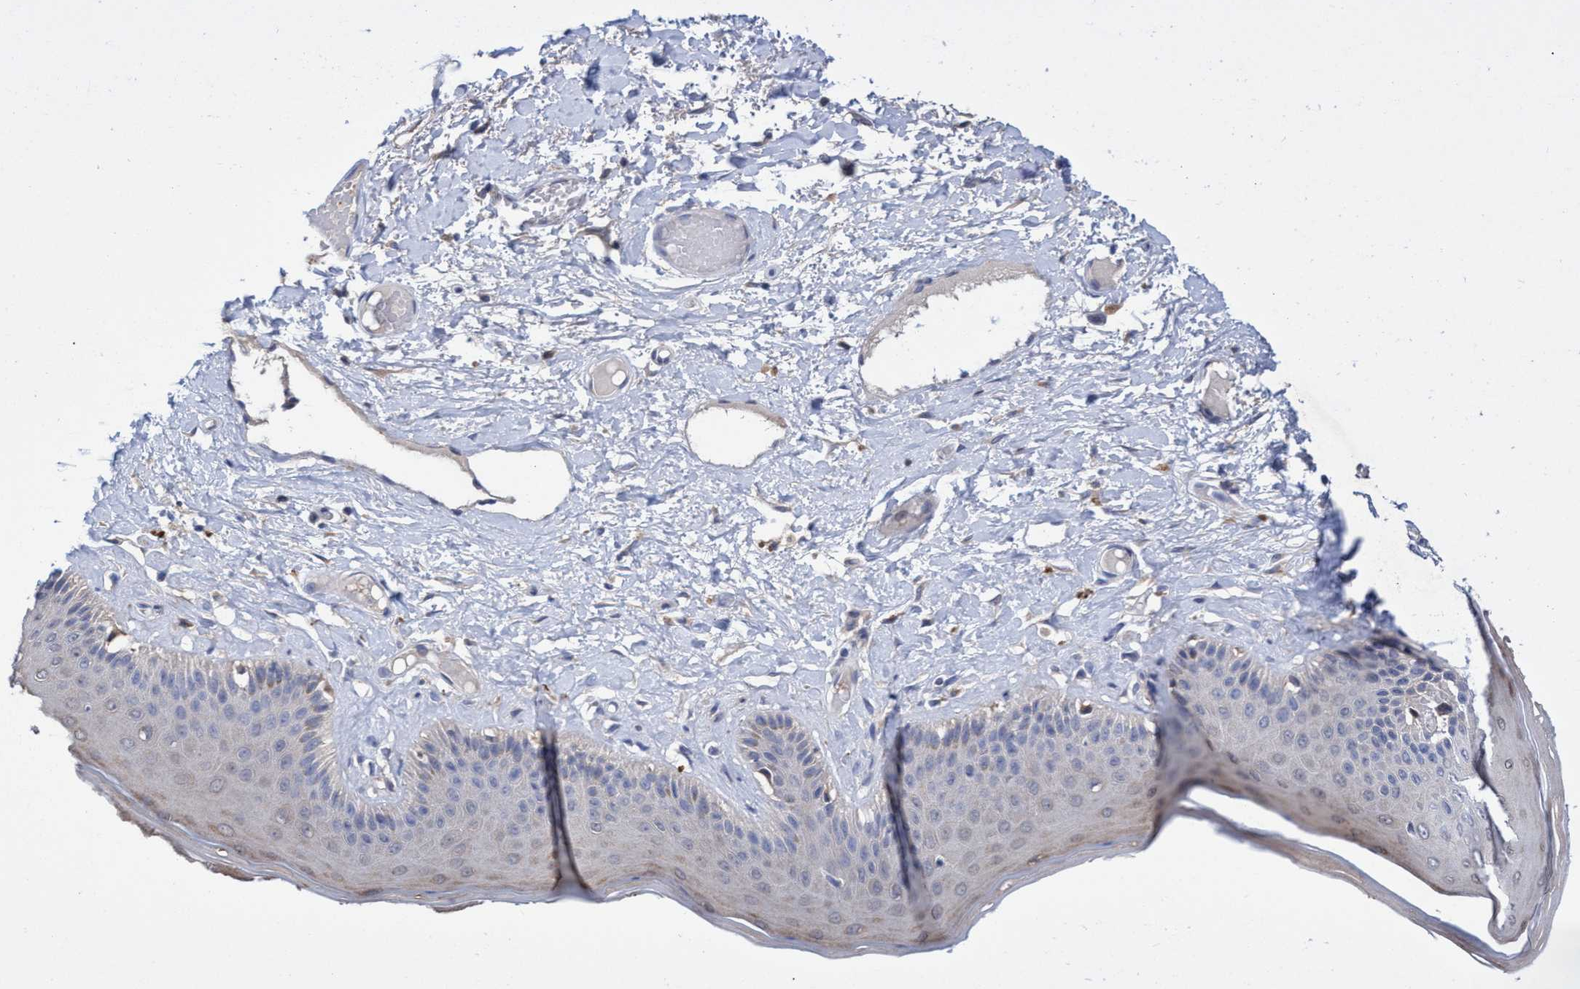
{"staining": {"intensity": "weak", "quantity": "<25%", "location": "cytoplasmic/membranous"}, "tissue": "skin", "cell_type": "Epidermal cells", "image_type": "normal", "snomed": [{"axis": "morphology", "description": "Normal tissue, NOS"}, {"axis": "topography", "description": "Vulva"}], "caption": "Epidermal cells show no significant protein expression in benign skin. The staining is performed using DAB (3,3'-diaminobenzidine) brown chromogen with nuclei counter-stained in using hematoxylin.", "gene": "SVEP1", "patient": {"sex": "female", "age": 73}}